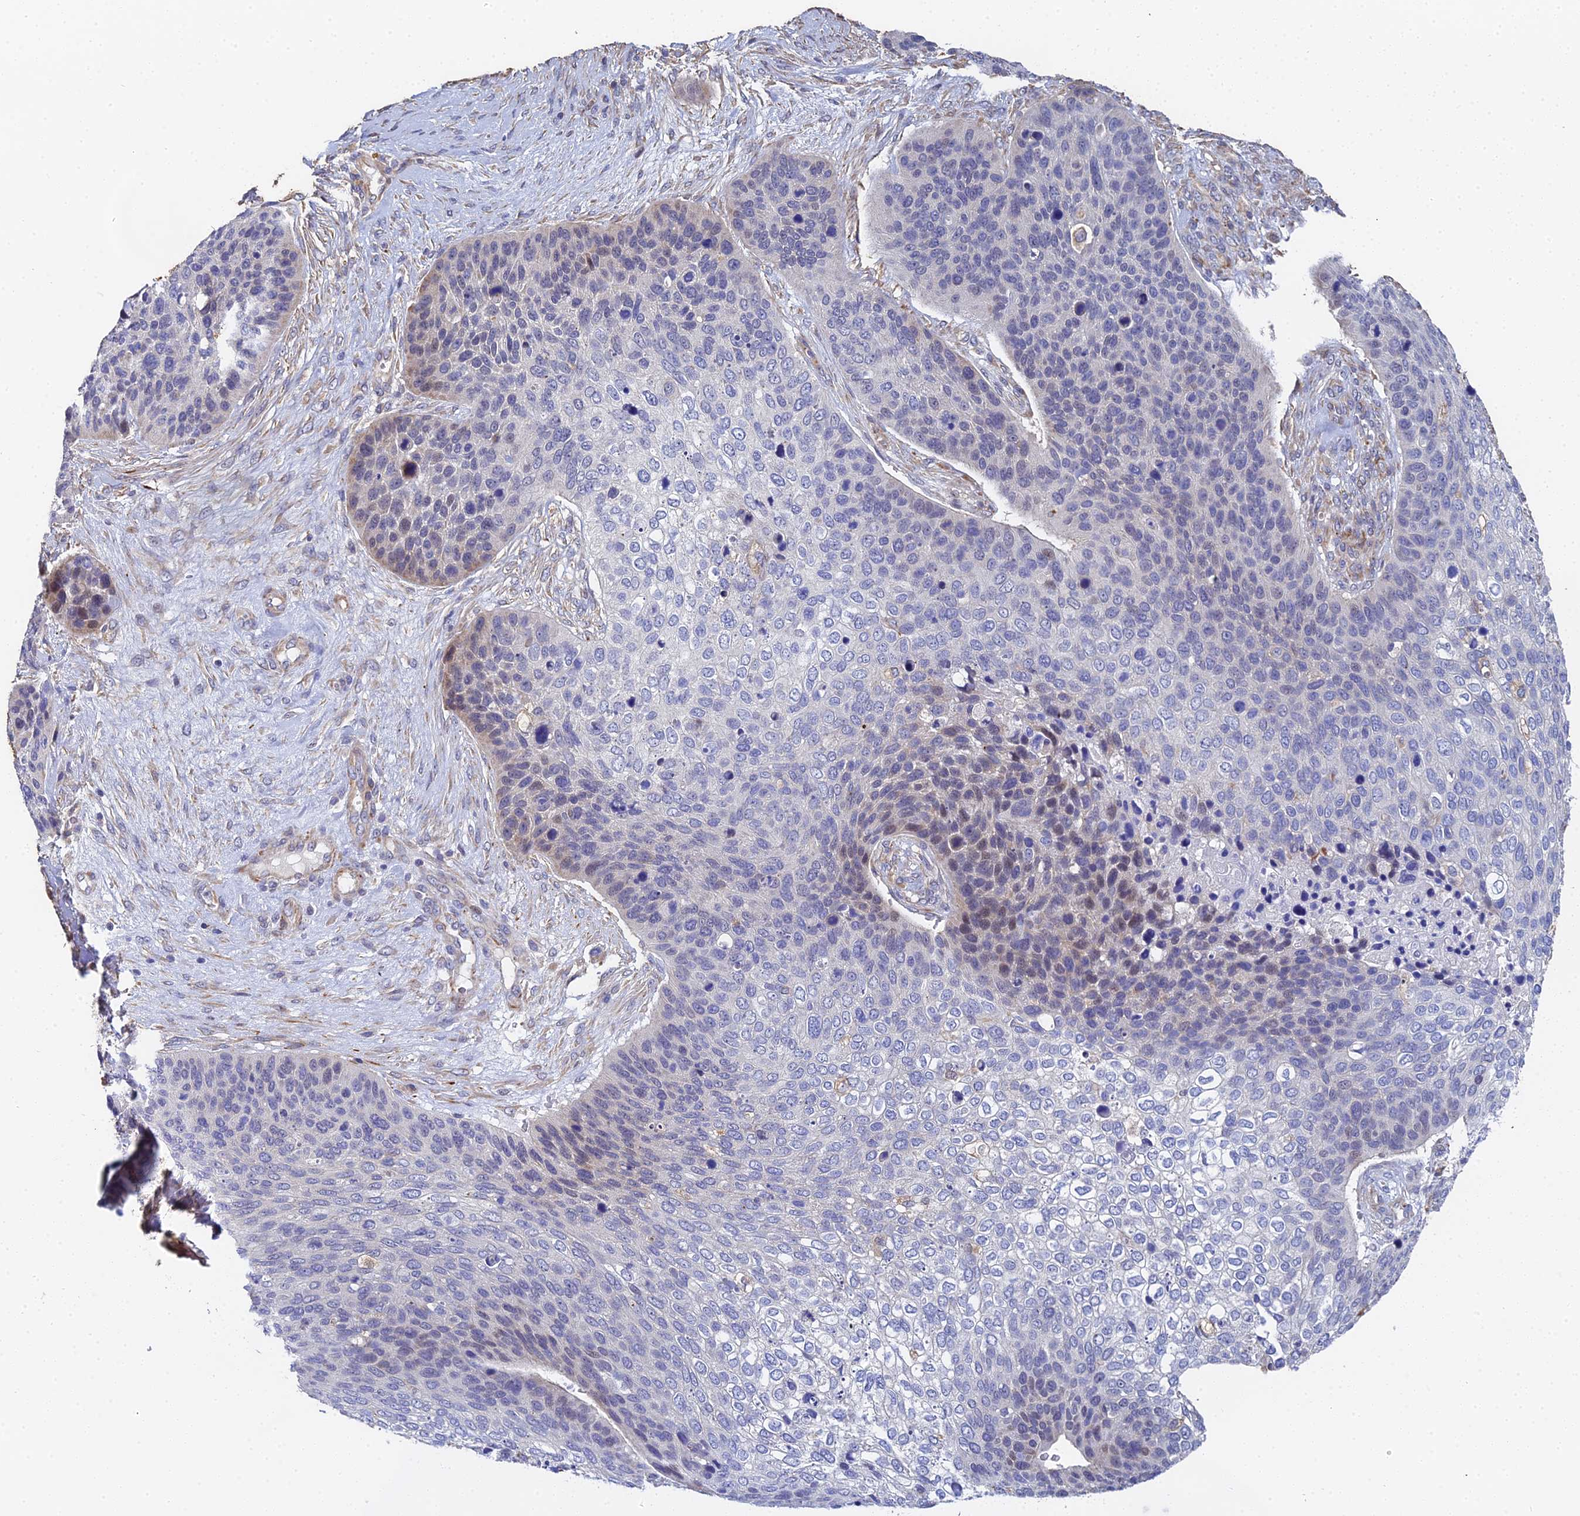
{"staining": {"intensity": "weak", "quantity": "<25%", "location": "nuclear"}, "tissue": "skin cancer", "cell_type": "Tumor cells", "image_type": "cancer", "snomed": [{"axis": "morphology", "description": "Basal cell carcinoma"}, {"axis": "topography", "description": "Skin"}], "caption": "Basal cell carcinoma (skin) stained for a protein using IHC shows no positivity tumor cells.", "gene": "ENSG00000268674", "patient": {"sex": "female", "age": 74}}